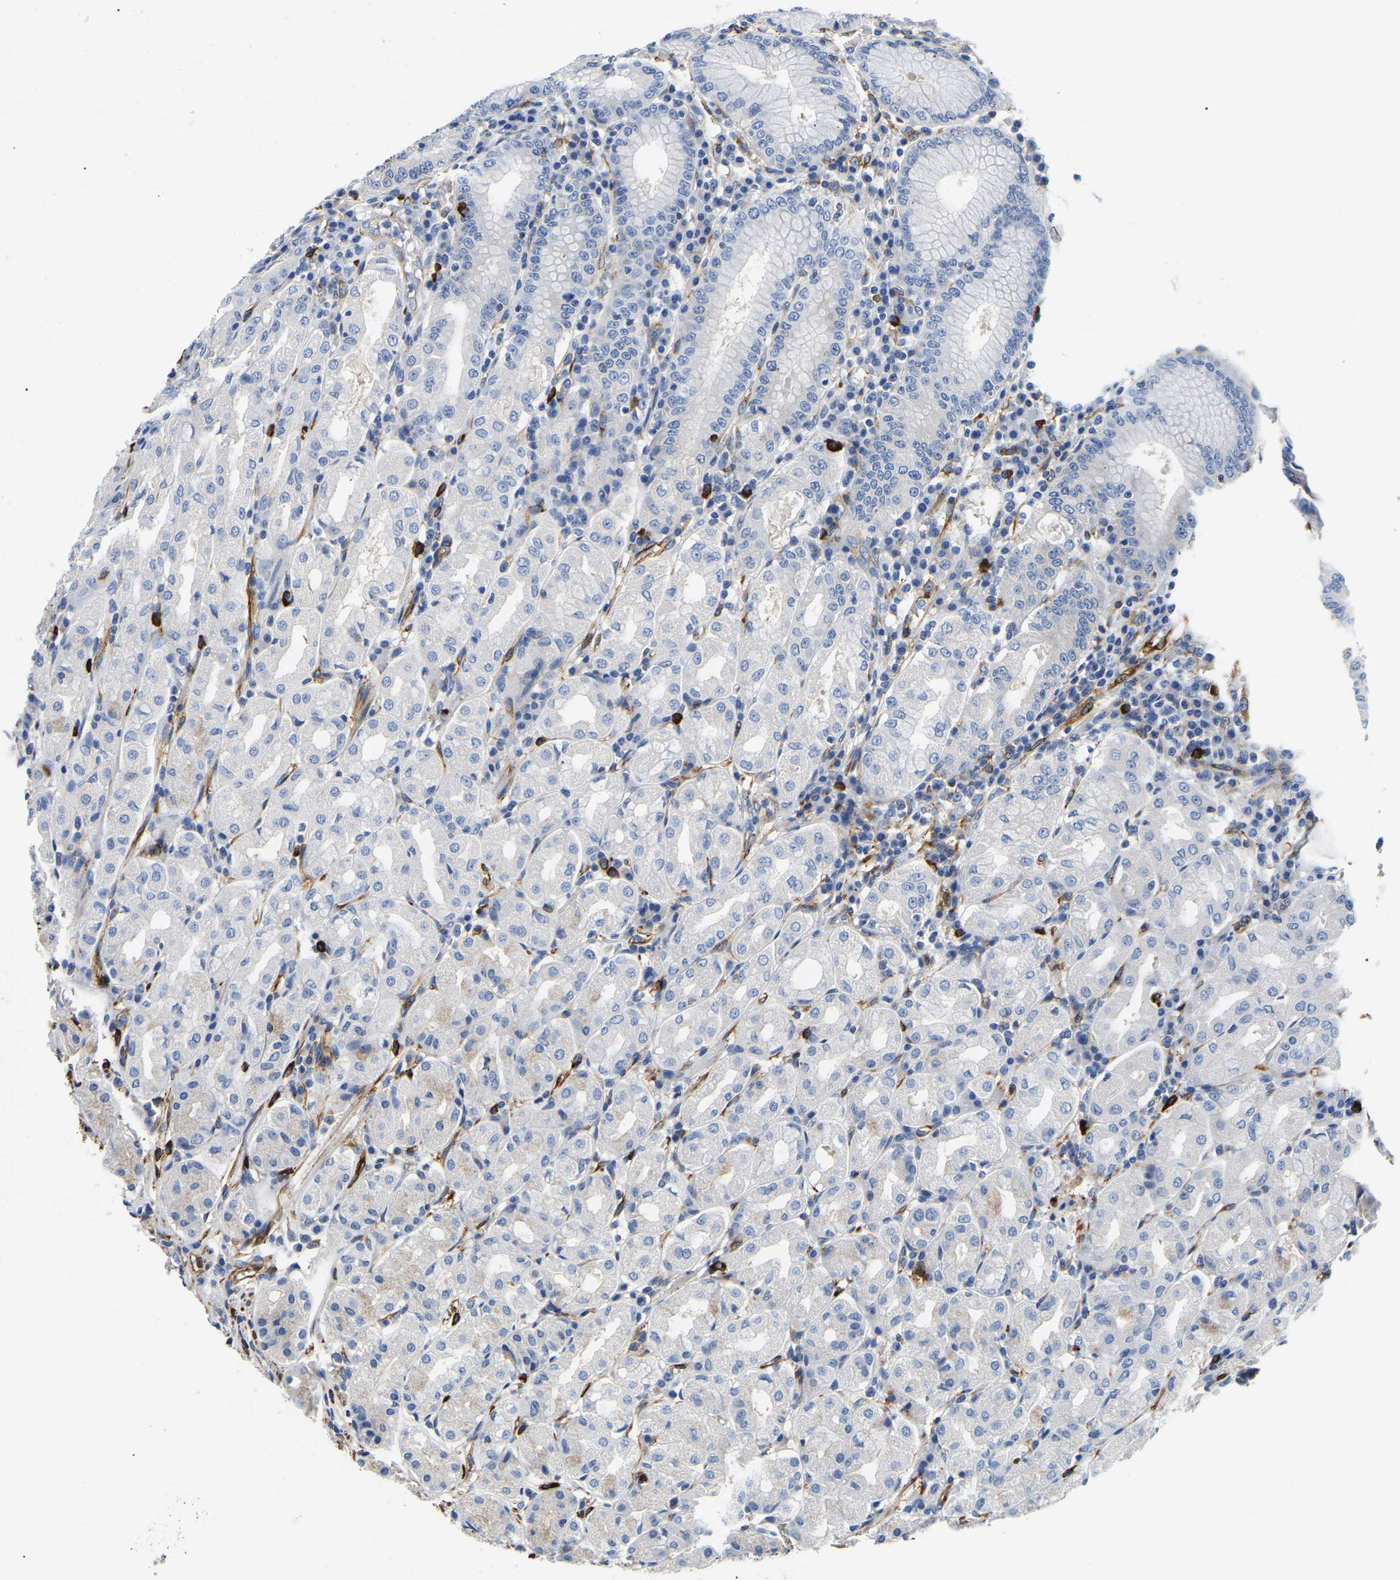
{"staining": {"intensity": "negative", "quantity": "none", "location": "none"}, "tissue": "stomach", "cell_type": "Glandular cells", "image_type": "normal", "snomed": [{"axis": "morphology", "description": "Normal tissue, NOS"}, {"axis": "topography", "description": "Stomach"}, {"axis": "topography", "description": "Stomach, lower"}], "caption": "High magnification brightfield microscopy of normal stomach stained with DAB (brown) and counterstained with hematoxylin (blue): glandular cells show no significant staining. (Brightfield microscopy of DAB (3,3'-diaminobenzidine) immunohistochemistry (IHC) at high magnification).", "gene": "DUSP8", "patient": {"sex": "female", "age": 56}}